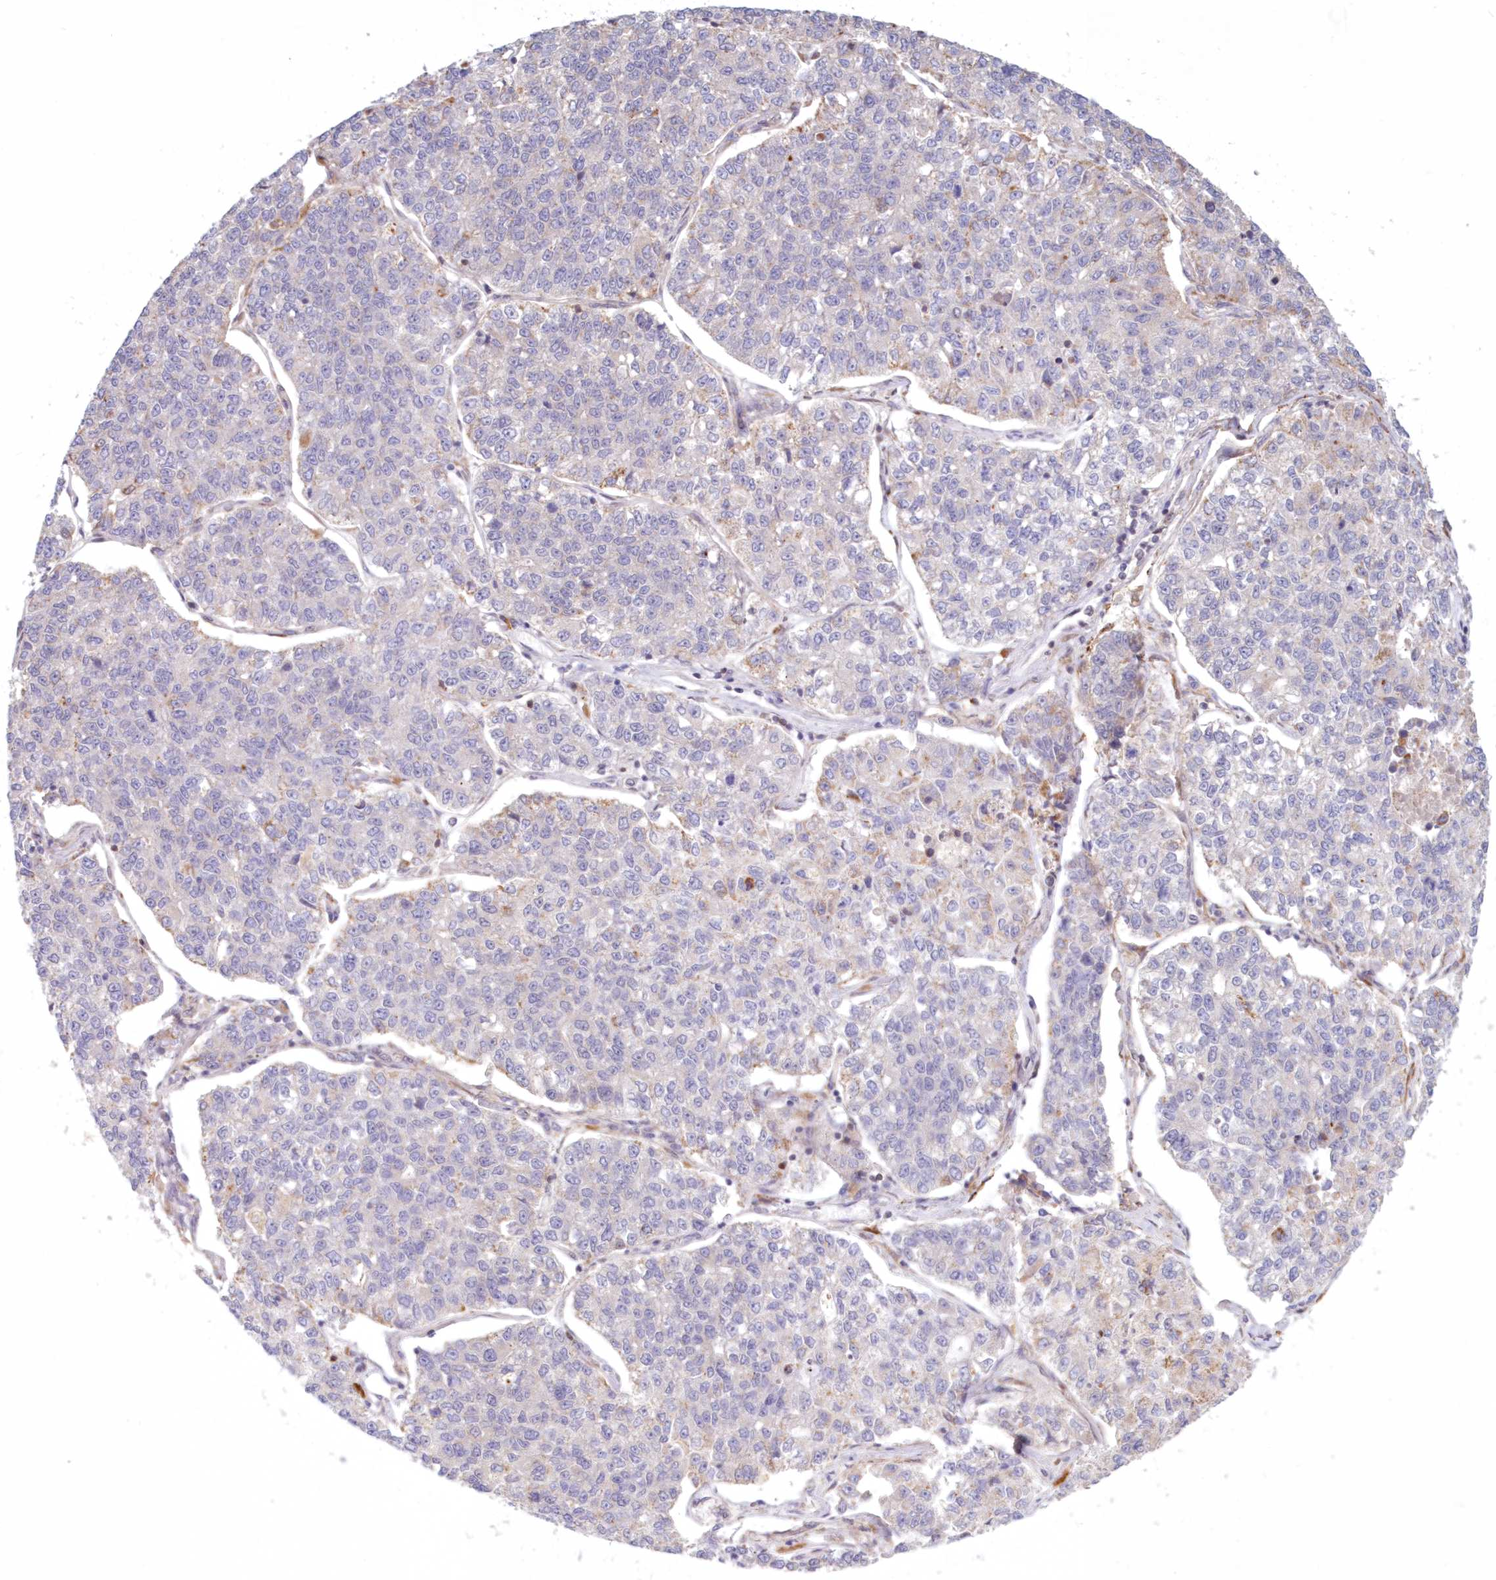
{"staining": {"intensity": "negative", "quantity": "none", "location": "none"}, "tissue": "lung cancer", "cell_type": "Tumor cells", "image_type": "cancer", "snomed": [{"axis": "morphology", "description": "Adenocarcinoma, NOS"}, {"axis": "topography", "description": "Lung"}], "caption": "Human adenocarcinoma (lung) stained for a protein using immunohistochemistry exhibits no staining in tumor cells.", "gene": "PCYOX1L", "patient": {"sex": "male", "age": 49}}